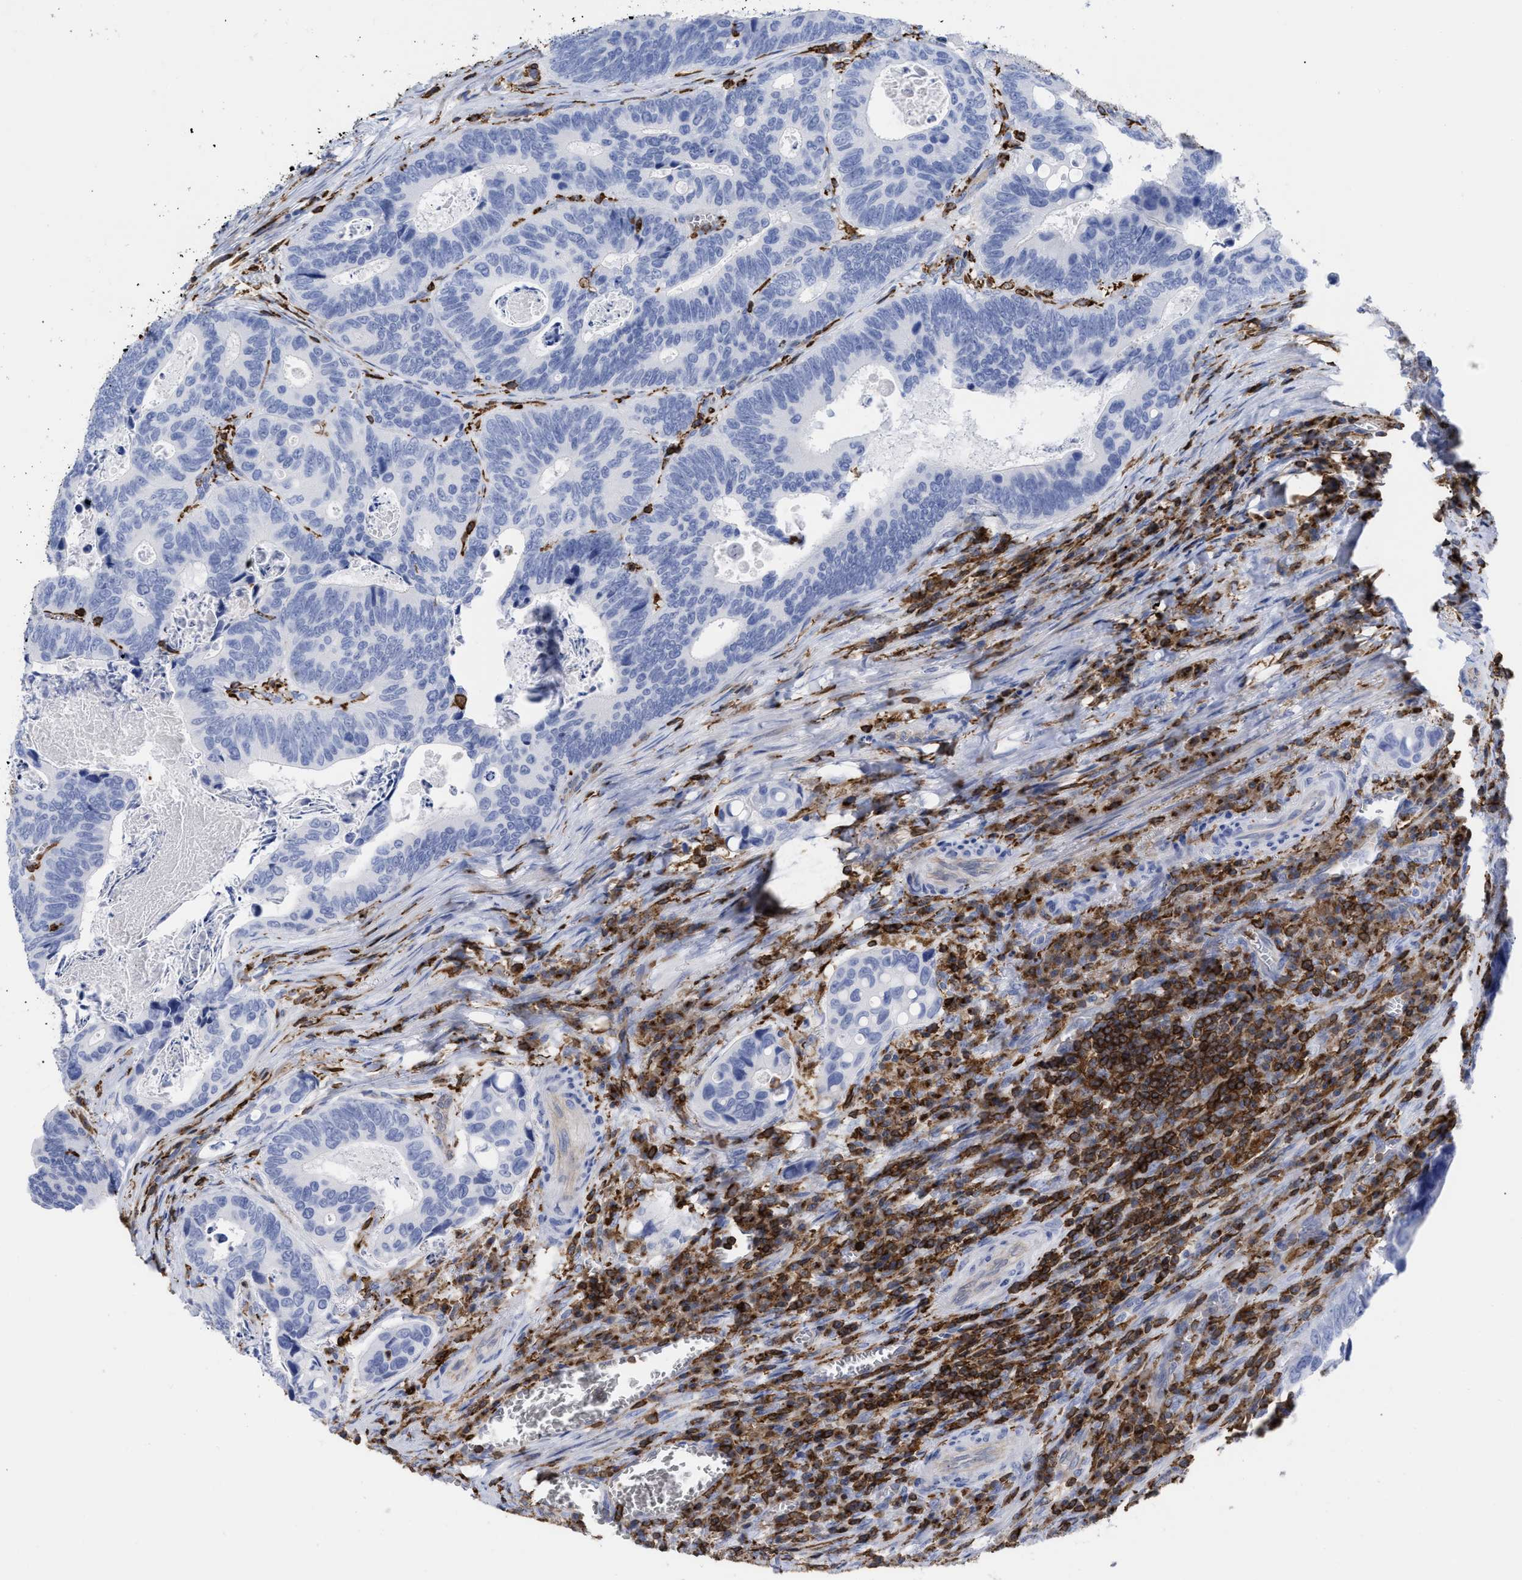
{"staining": {"intensity": "negative", "quantity": "none", "location": "none"}, "tissue": "colorectal cancer", "cell_type": "Tumor cells", "image_type": "cancer", "snomed": [{"axis": "morphology", "description": "Inflammation, NOS"}, {"axis": "morphology", "description": "Adenocarcinoma, NOS"}, {"axis": "topography", "description": "Colon"}], "caption": "This micrograph is of adenocarcinoma (colorectal) stained with IHC to label a protein in brown with the nuclei are counter-stained blue. There is no expression in tumor cells. Brightfield microscopy of IHC stained with DAB (3,3'-diaminobenzidine) (brown) and hematoxylin (blue), captured at high magnification.", "gene": "HCLS1", "patient": {"sex": "male", "age": 72}}